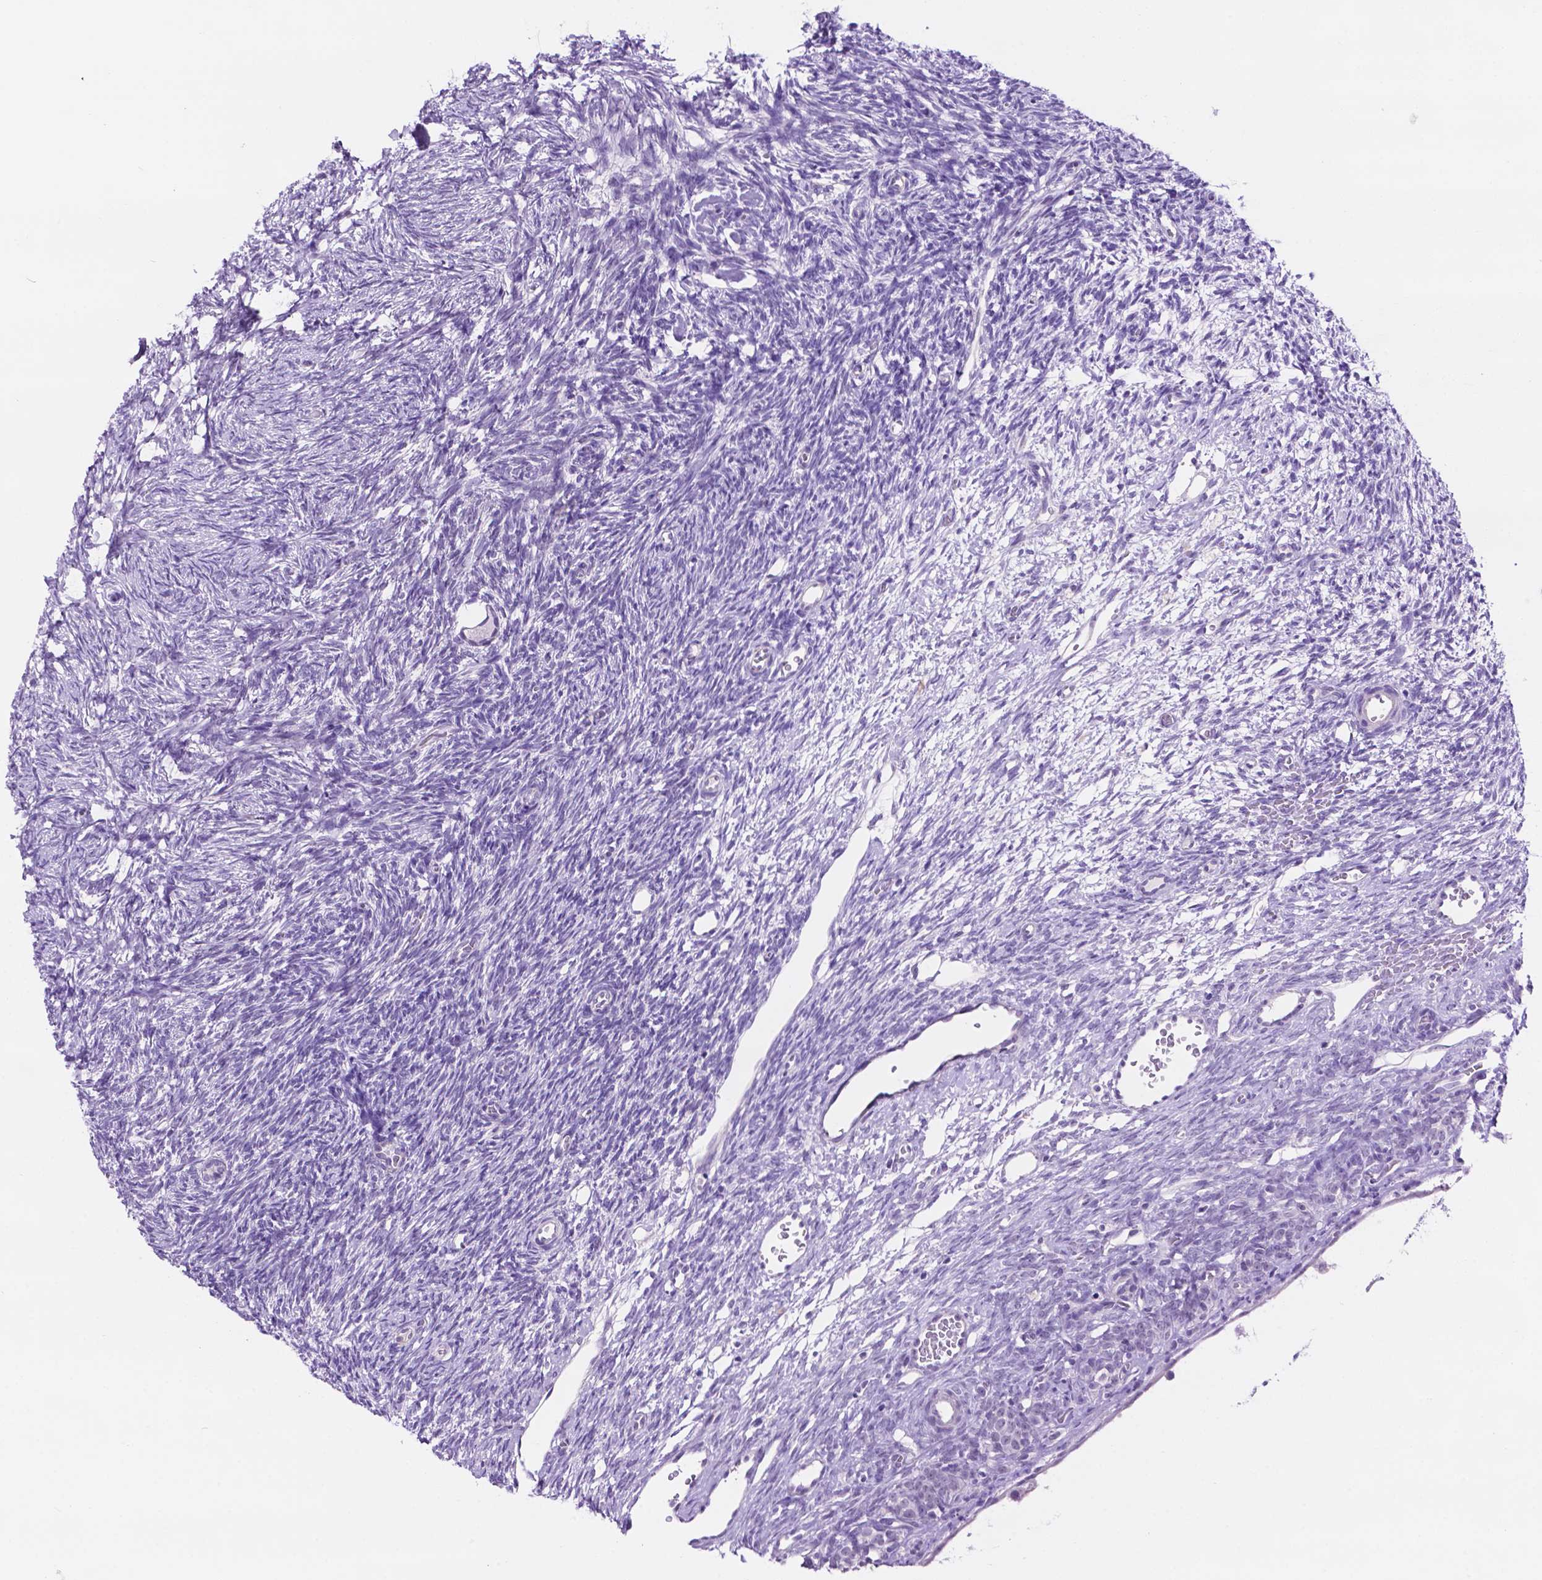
{"staining": {"intensity": "negative", "quantity": "none", "location": "none"}, "tissue": "ovary", "cell_type": "Follicle cells", "image_type": "normal", "snomed": [{"axis": "morphology", "description": "Normal tissue, NOS"}, {"axis": "topography", "description": "Ovary"}], "caption": "DAB immunohistochemical staining of benign ovary demonstrates no significant expression in follicle cells. Nuclei are stained in blue.", "gene": "TACSTD2", "patient": {"sex": "female", "age": 34}}